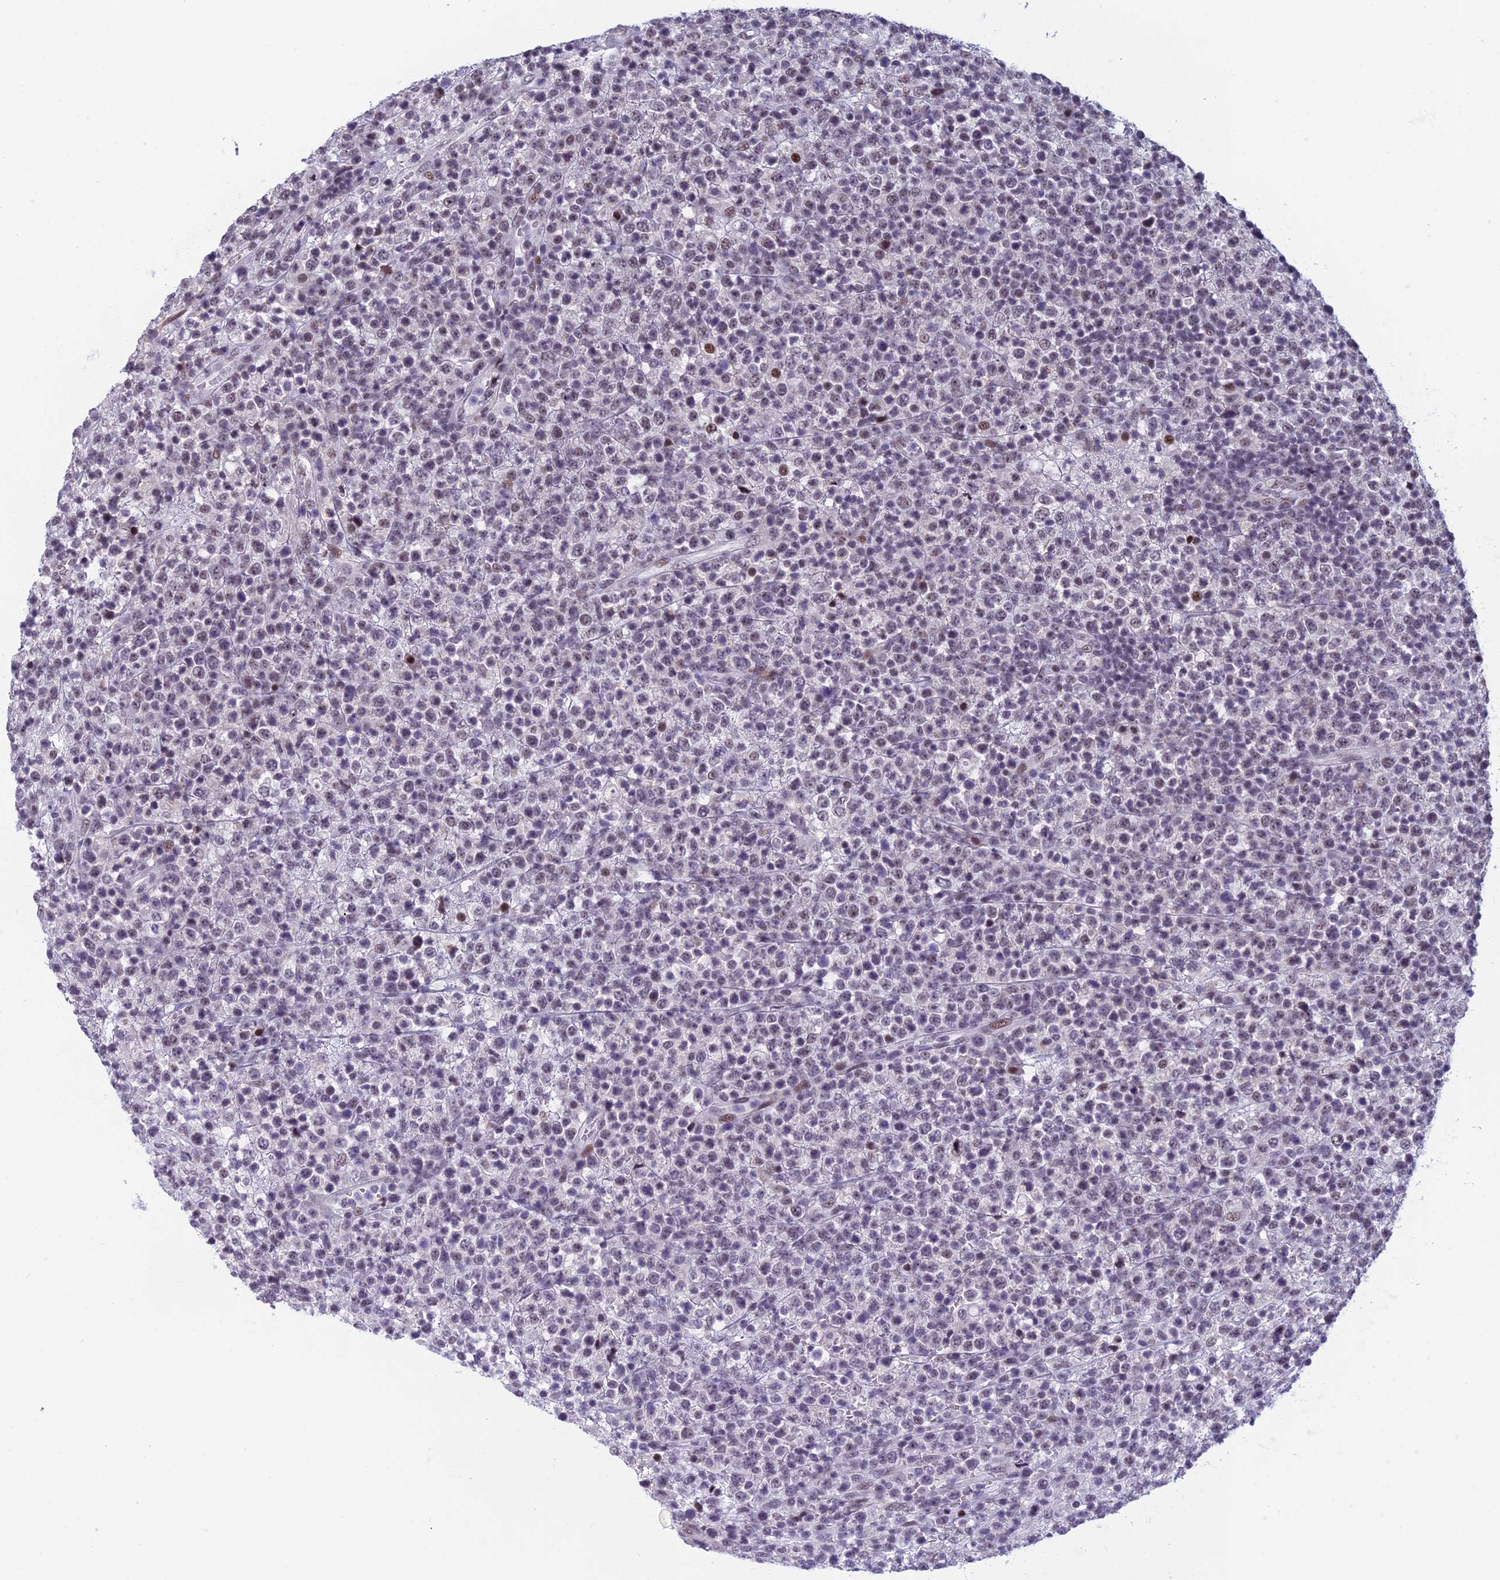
{"staining": {"intensity": "moderate", "quantity": "<25%", "location": "nuclear"}, "tissue": "lymphoma", "cell_type": "Tumor cells", "image_type": "cancer", "snomed": [{"axis": "morphology", "description": "Malignant lymphoma, non-Hodgkin's type, High grade"}, {"axis": "topography", "description": "Colon"}], "caption": "Approximately <25% of tumor cells in lymphoma demonstrate moderate nuclear protein expression as visualized by brown immunohistochemical staining.", "gene": "RGS17", "patient": {"sex": "female", "age": 53}}